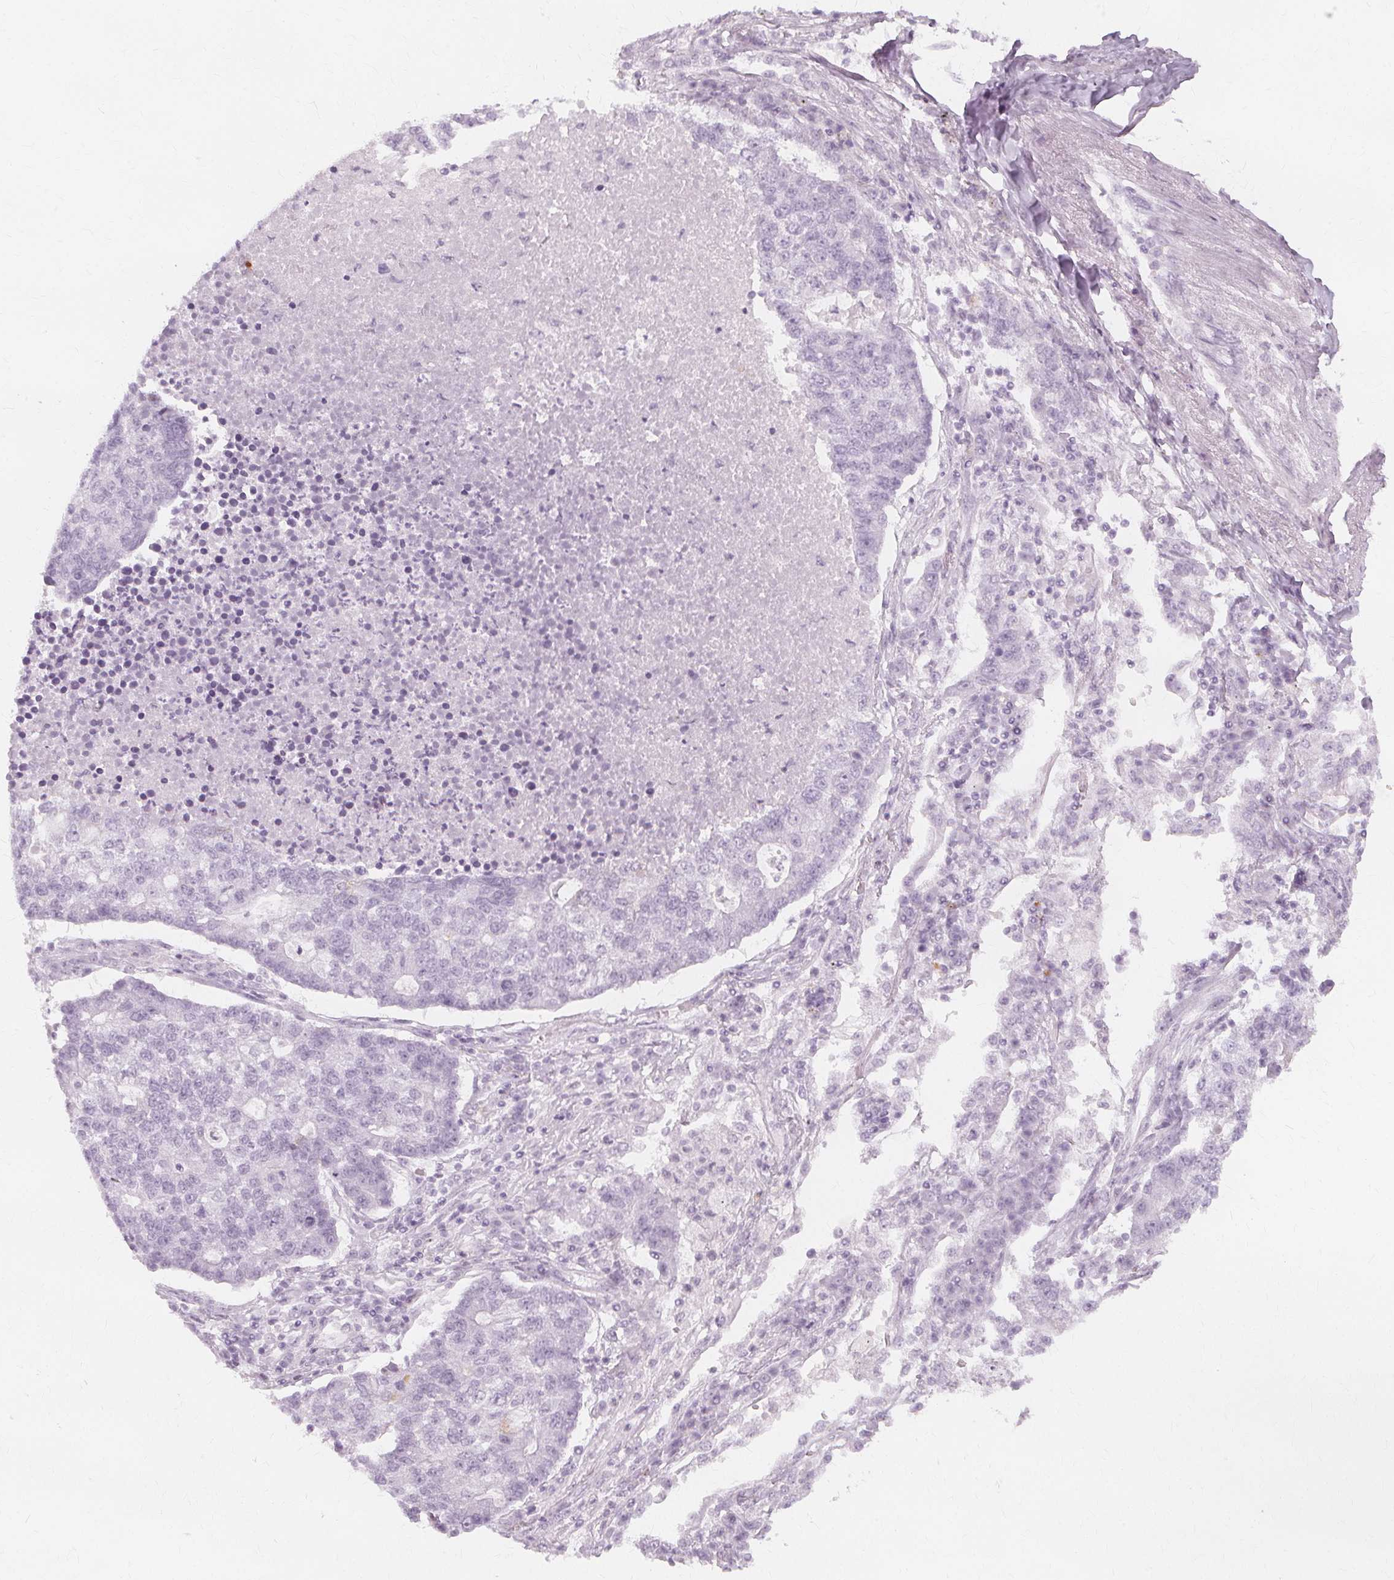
{"staining": {"intensity": "negative", "quantity": "none", "location": "none"}, "tissue": "lung cancer", "cell_type": "Tumor cells", "image_type": "cancer", "snomed": [{"axis": "morphology", "description": "Adenocarcinoma, NOS"}, {"axis": "topography", "description": "Lung"}], "caption": "An immunohistochemistry photomicrograph of lung cancer is shown. There is no staining in tumor cells of lung cancer.", "gene": "TFF1", "patient": {"sex": "male", "age": 57}}